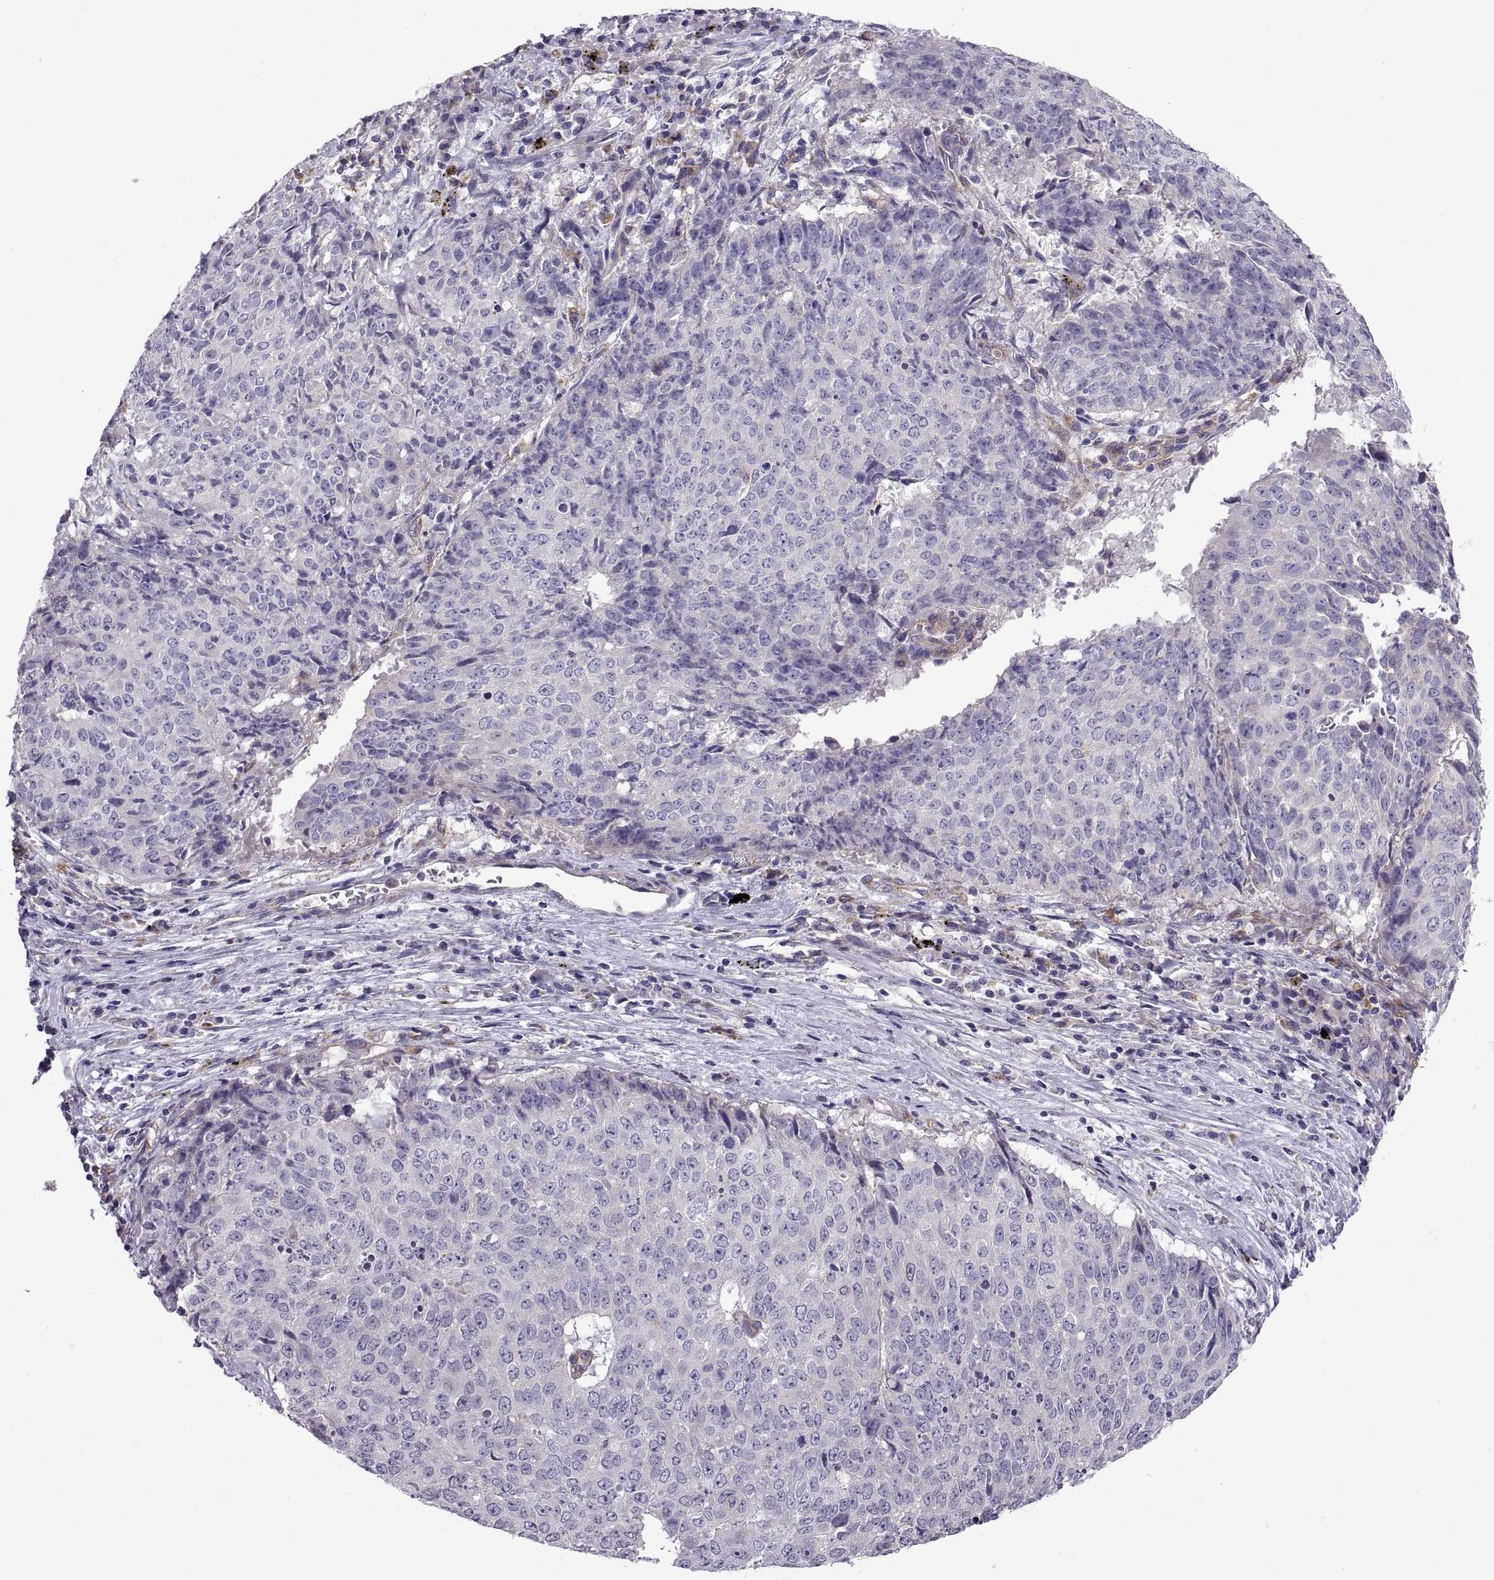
{"staining": {"intensity": "negative", "quantity": "none", "location": "none"}, "tissue": "lung cancer", "cell_type": "Tumor cells", "image_type": "cancer", "snomed": [{"axis": "morphology", "description": "Normal tissue, NOS"}, {"axis": "morphology", "description": "Squamous cell carcinoma, NOS"}, {"axis": "topography", "description": "Bronchus"}, {"axis": "topography", "description": "Lung"}], "caption": "Immunohistochemical staining of human squamous cell carcinoma (lung) exhibits no significant positivity in tumor cells.", "gene": "ARSL", "patient": {"sex": "male", "age": 64}}